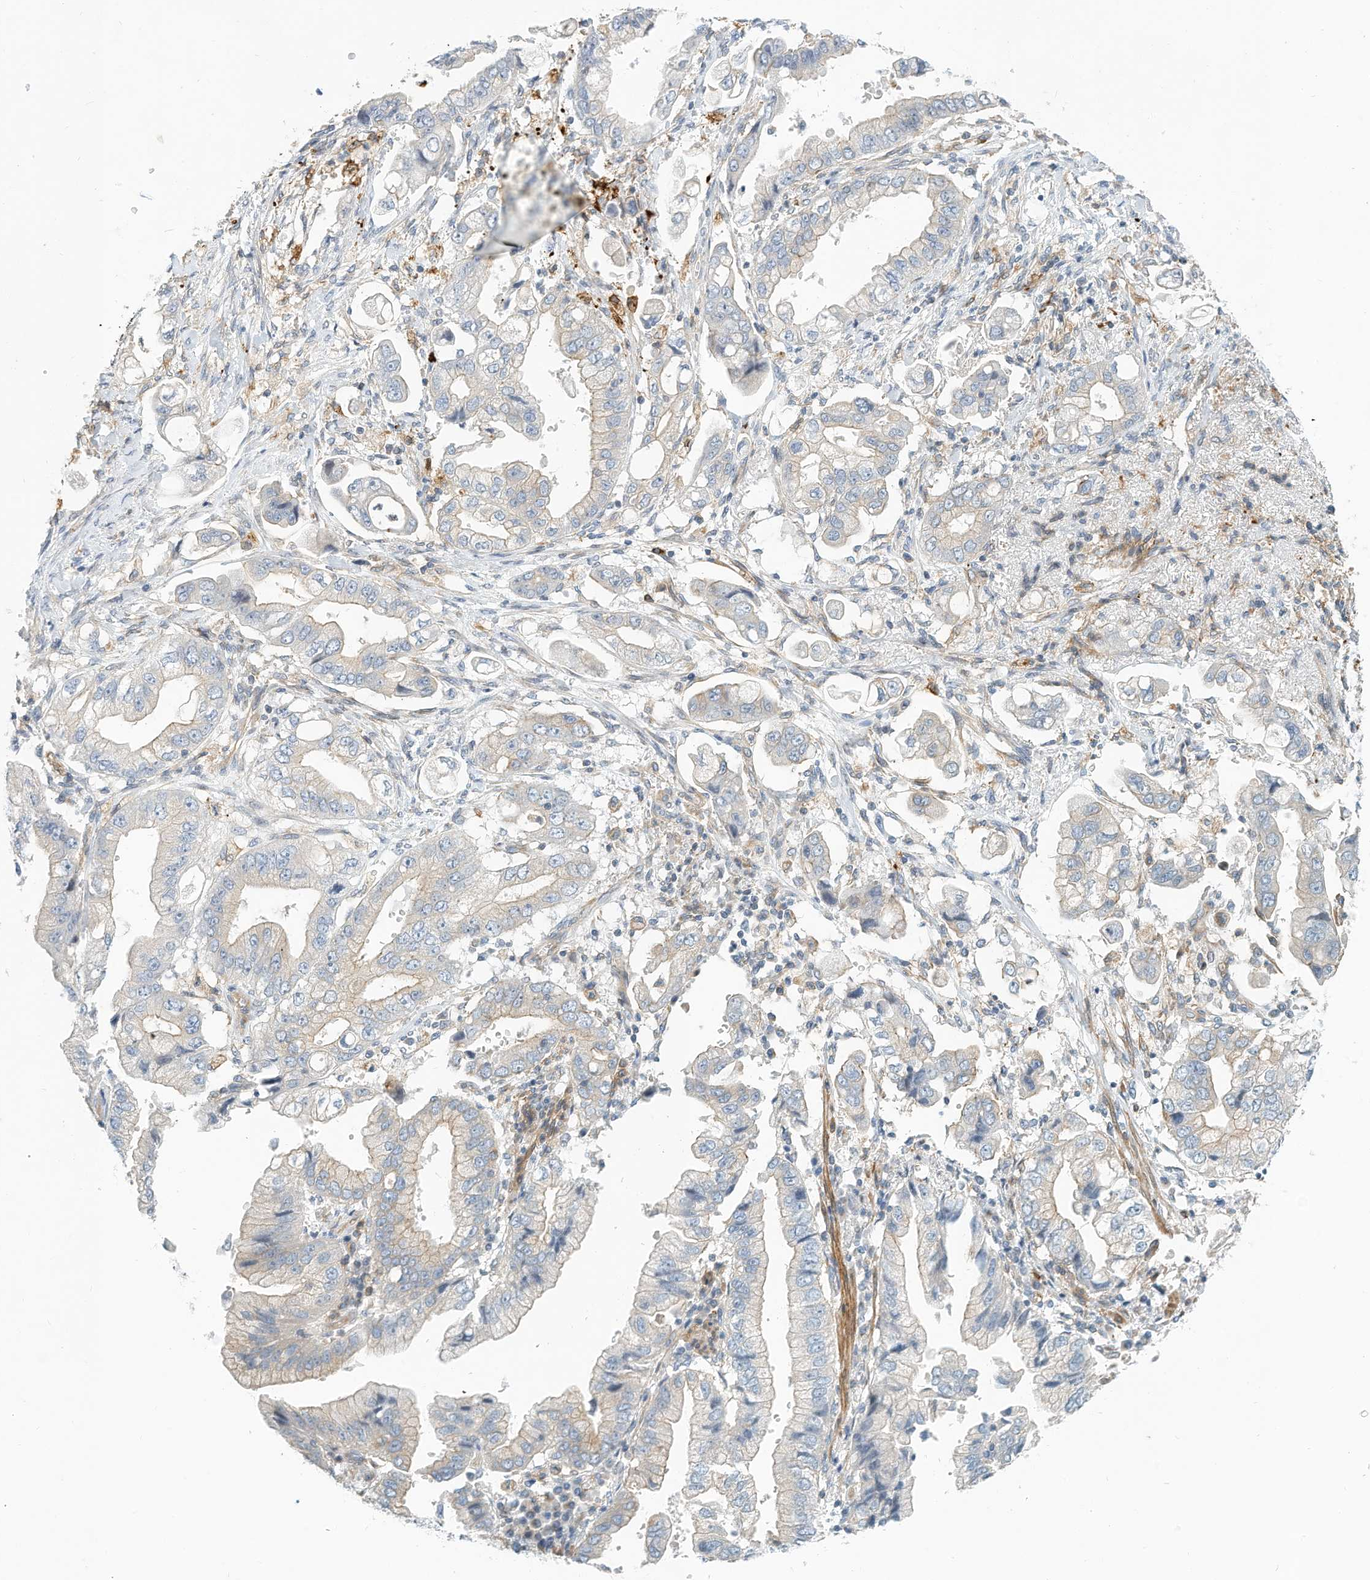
{"staining": {"intensity": "negative", "quantity": "none", "location": "none"}, "tissue": "stomach cancer", "cell_type": "Tumor cells", "image_type": "cancer", "snomed": [{"axis": "morphology", "description": "Adenocarcinoma, NOS"}, {"axis": "topography", "description": "Stomach"}], "caption": "IHC micrograph of human stomach cancer (adenocarcinoma) stained for a protein (brown), which demonstrates no staining in tumor cells.", "gene": "MICAL1", "patient": {"sex": "male", "age": 62}}